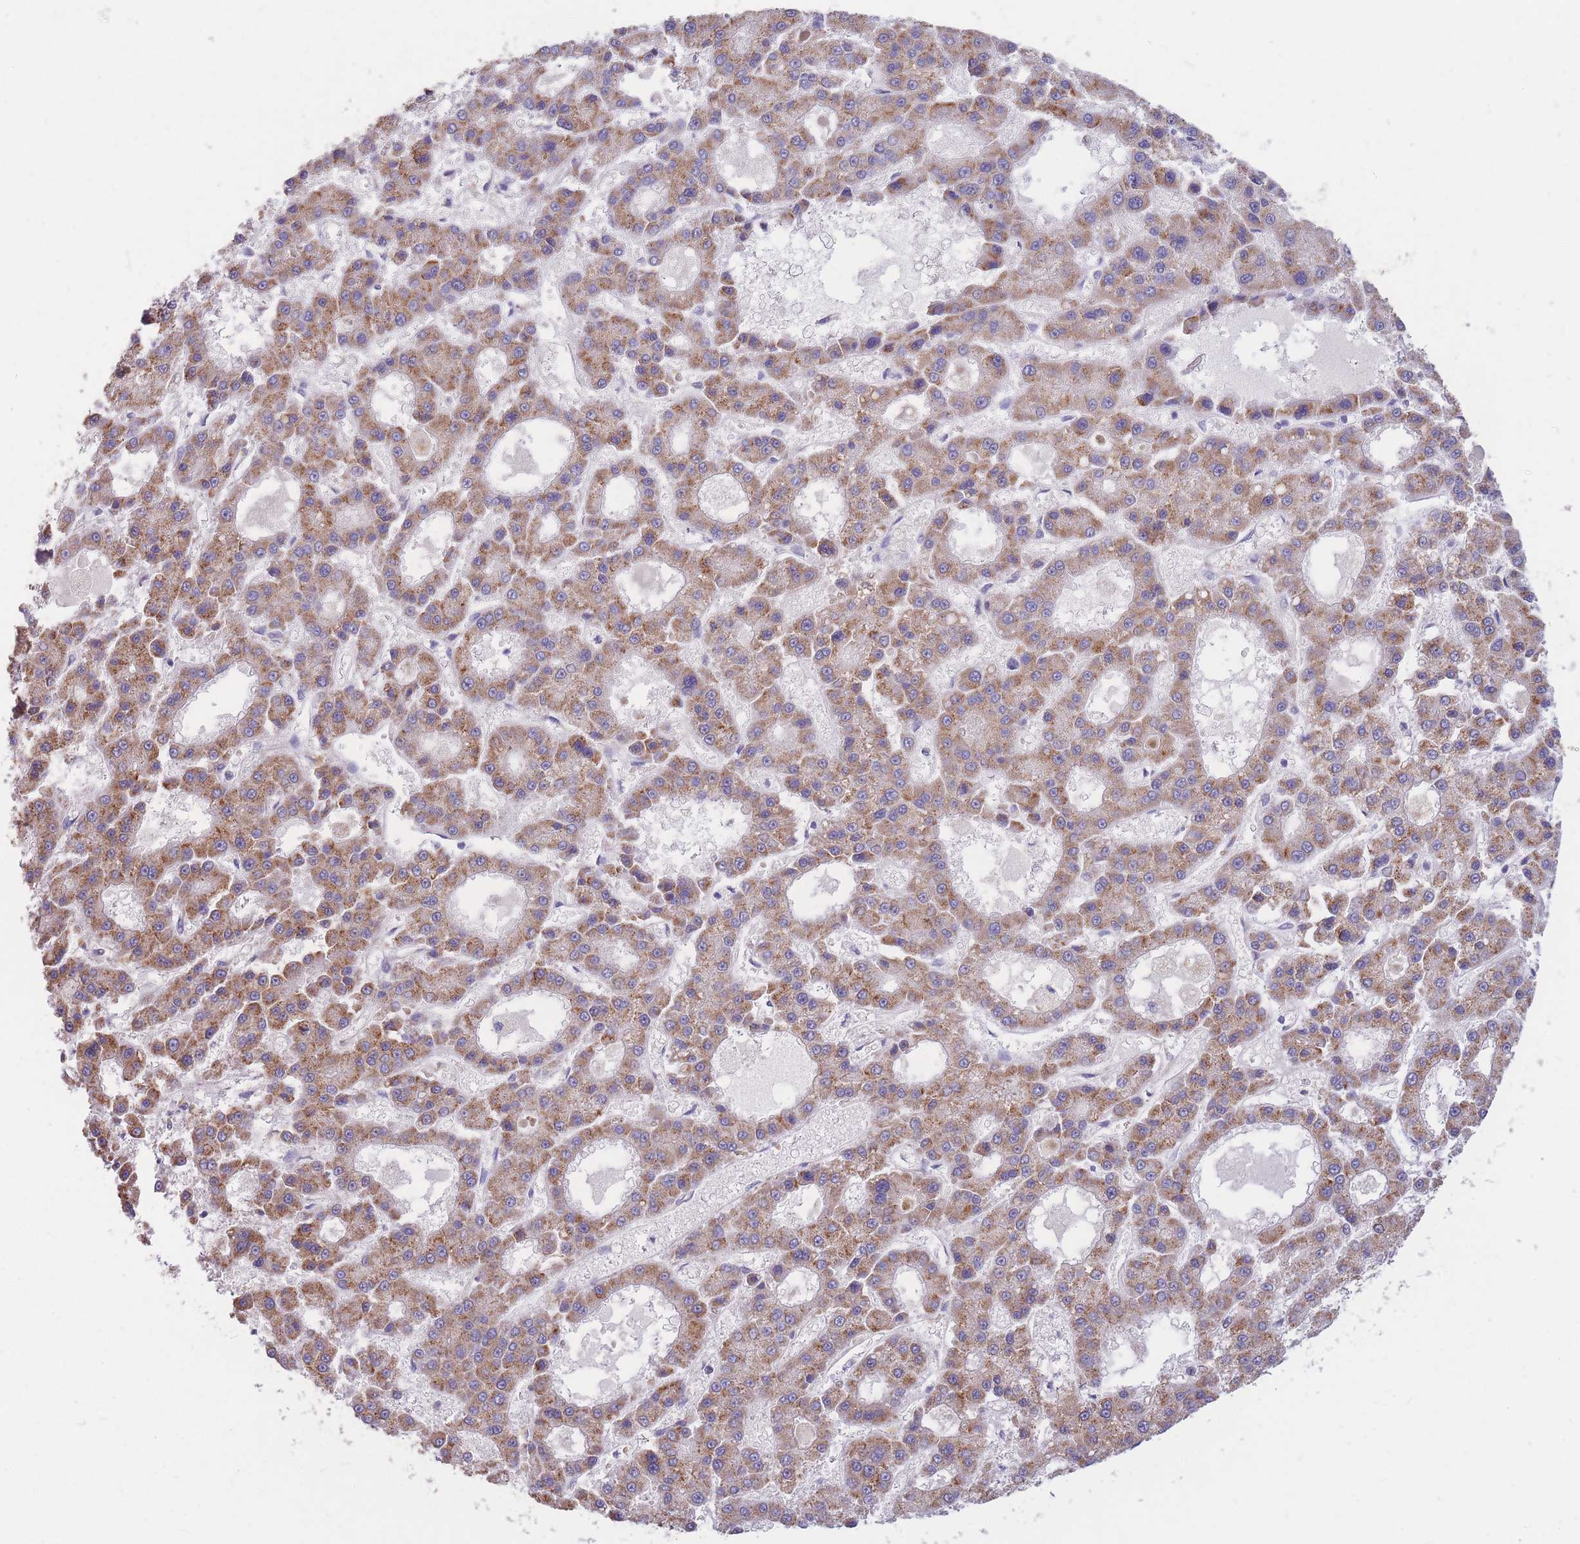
{"staining": {"intensity": "moderate", "quantity": ">75%", "location": "cytoplasmic/membranous"}, "tissue": "liver cancer", "cell_type": "Tumor cells", "image_type": "cancer", "snomed": [{"axis": "morphology", "description": "Carcinoma, Hepatocellular, NOS"}, {"axis": "topography", "description": "Liver"}], "caption": "Hepatocellular carcinoma (liver) stained for a protein (brown) reveals moderate cytoplasmic/membranous positive staining in about >75% of tumor cells.", "gene": "MRPS9", "patient": {"sex": "male", "age": 70}}